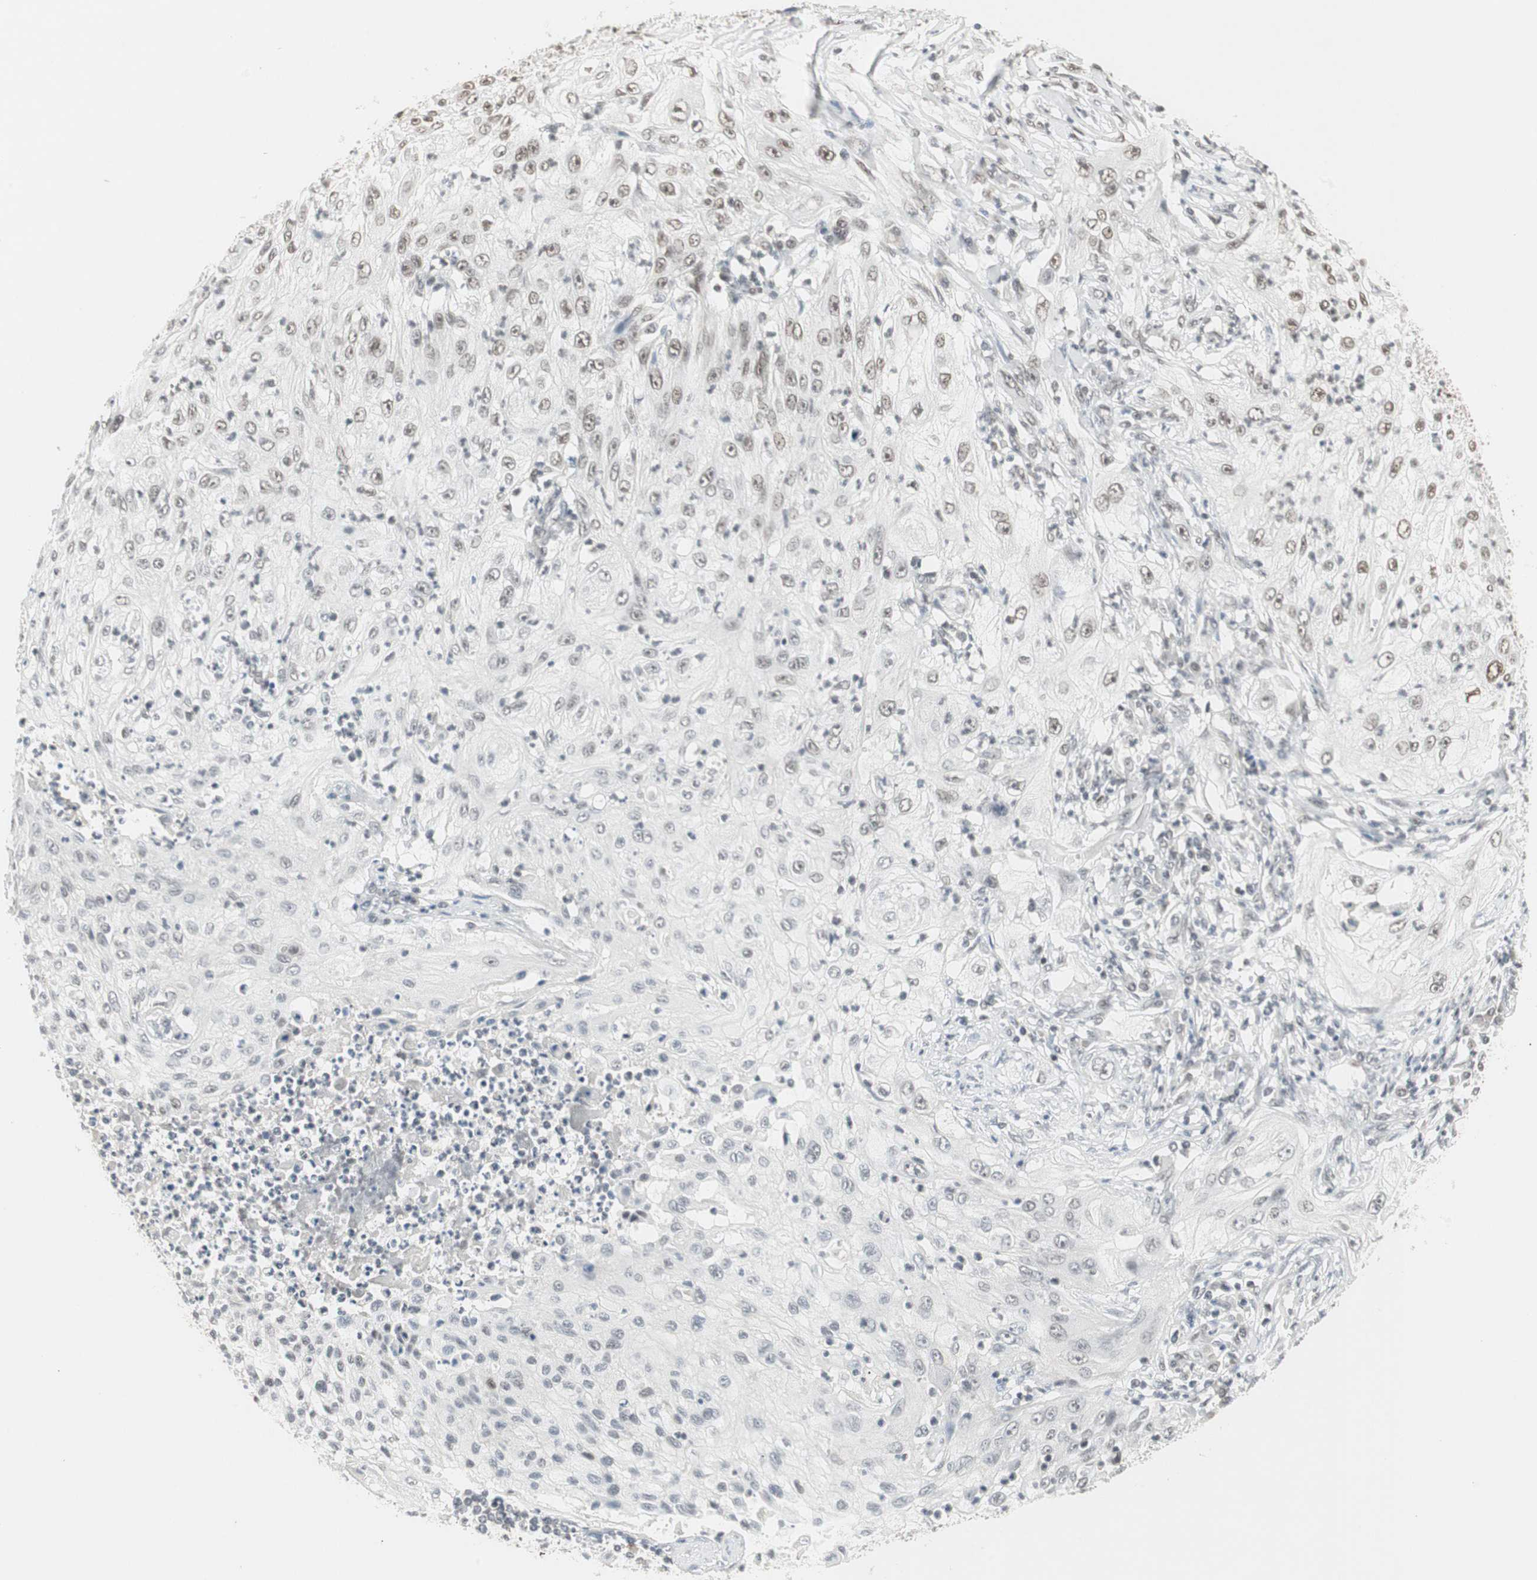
{"staining": {"intensity": "weak", "quantity": "<25%", "location": "nuclear"}, "tissue": "lung cancer", "cell_type": "Tumor cells", "image_type": "cancer", "snomed": [{"axis": "morphology", "description": "Inflammation, NOS"}, {"axis": "morphology", "description": "Squamous cell carcinoma, NOS"}, {"axis": "topography", "description": "Lymph node"}, {"axis": "topography", "description": "Soft tissue"}, {"axis": "topography", "description": "Lung"}], "caption": "IHC micrograph of human lung cancer stained for a protein (brown), which demonstrates no staining in tumor cells. (DAB (3,3'-diaminobenzidine) immunohistochemistry with hematoxylin counter stain).", "gene": "RTF1", "patient": {"sex": "male", "age": 66}}